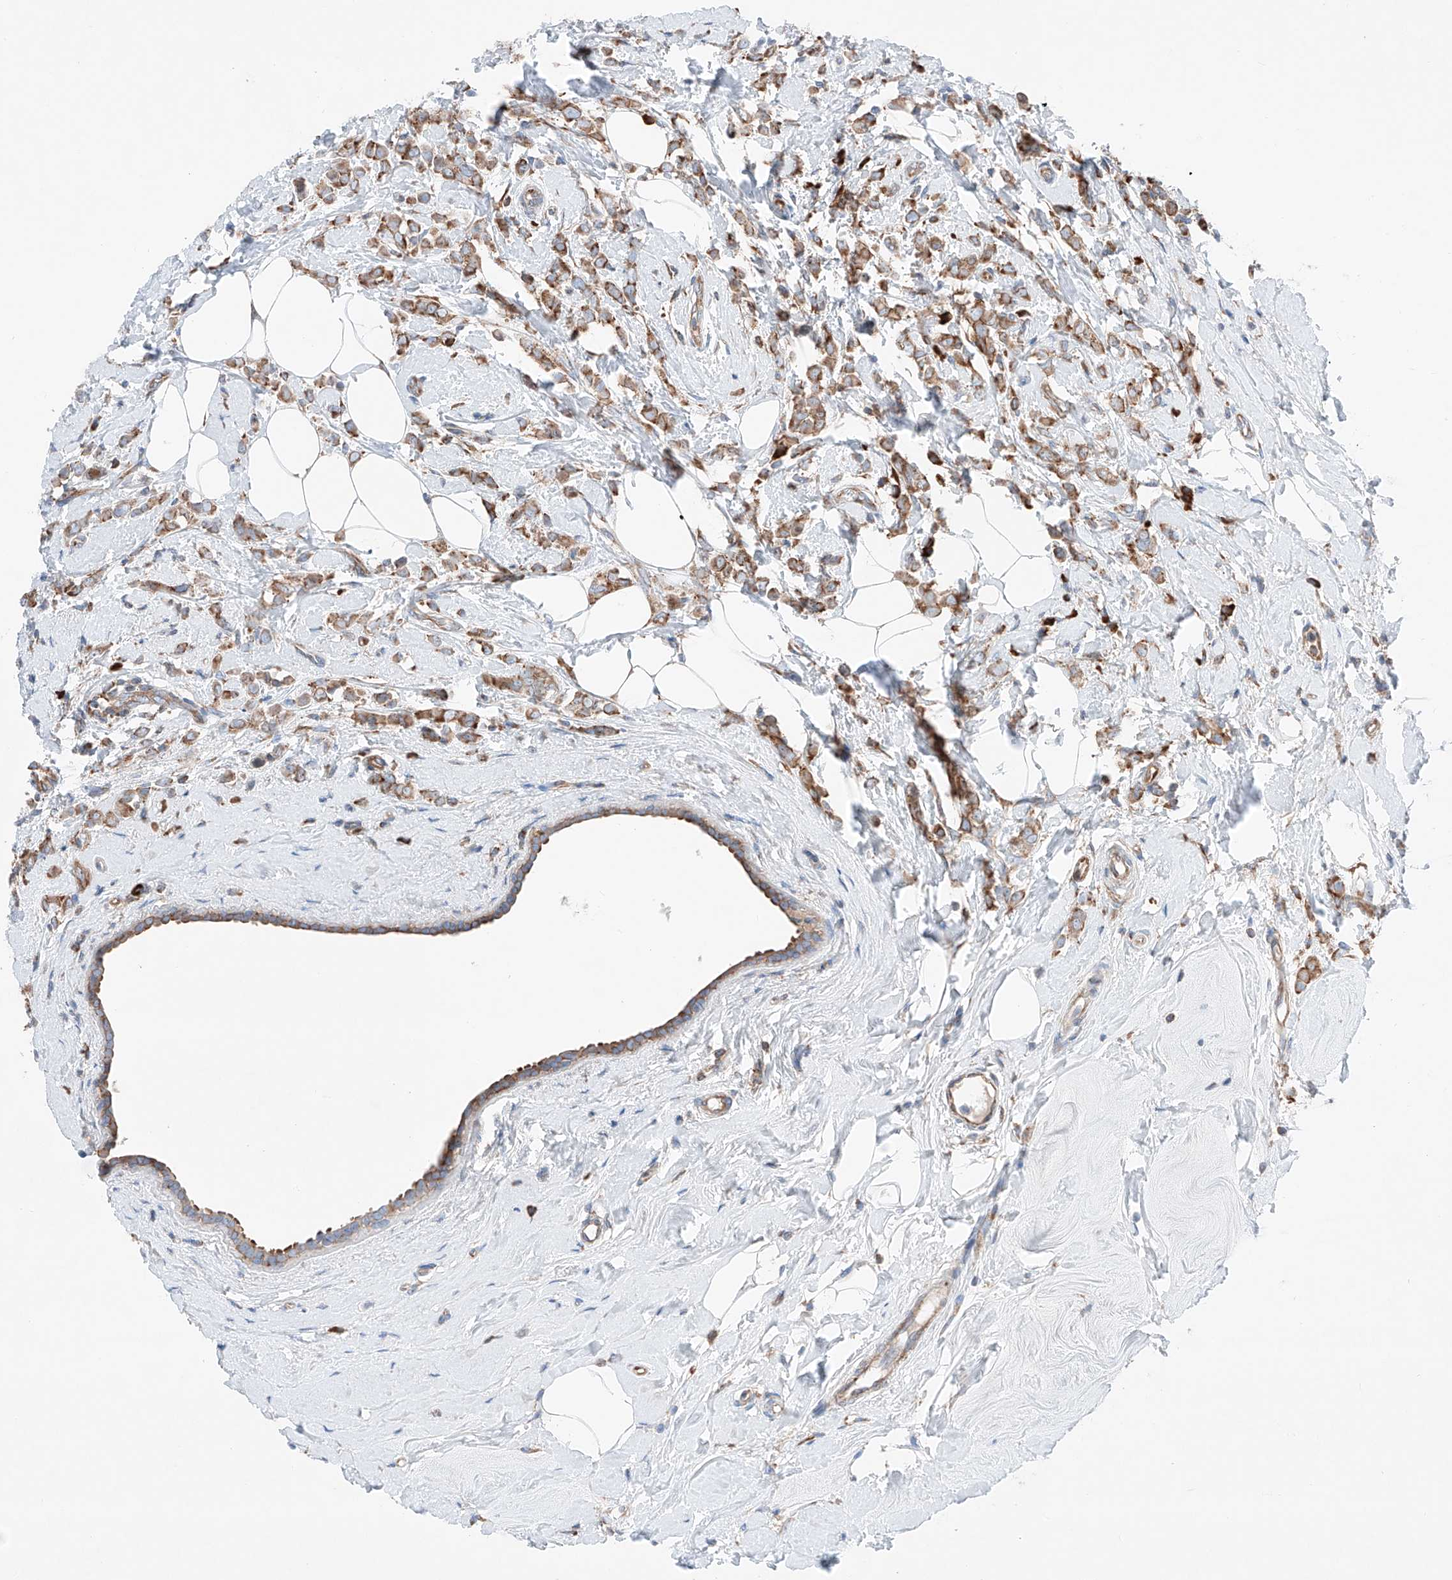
{"staining": {"intensity": "moderate", "quantity": ">75%", "location": "cytoplasmic/membranous"}, "tissue": "breast cancer", "cell_type": "Tumor cells", "image_type": "cancer", "snomed": [{"axis": "morphology", "description": "Lobular carcinoma"}, {"axis": "topography", "description": "Breast"}], "caption": "Brown immunohistochemical staining in lobular carcinoma (breast) shows moderate cytoplasmic/membranous staining in approximately >75% of tumor cells.", "gene": "CRELD1", "patient": {"sex": "female", "age": 47}}